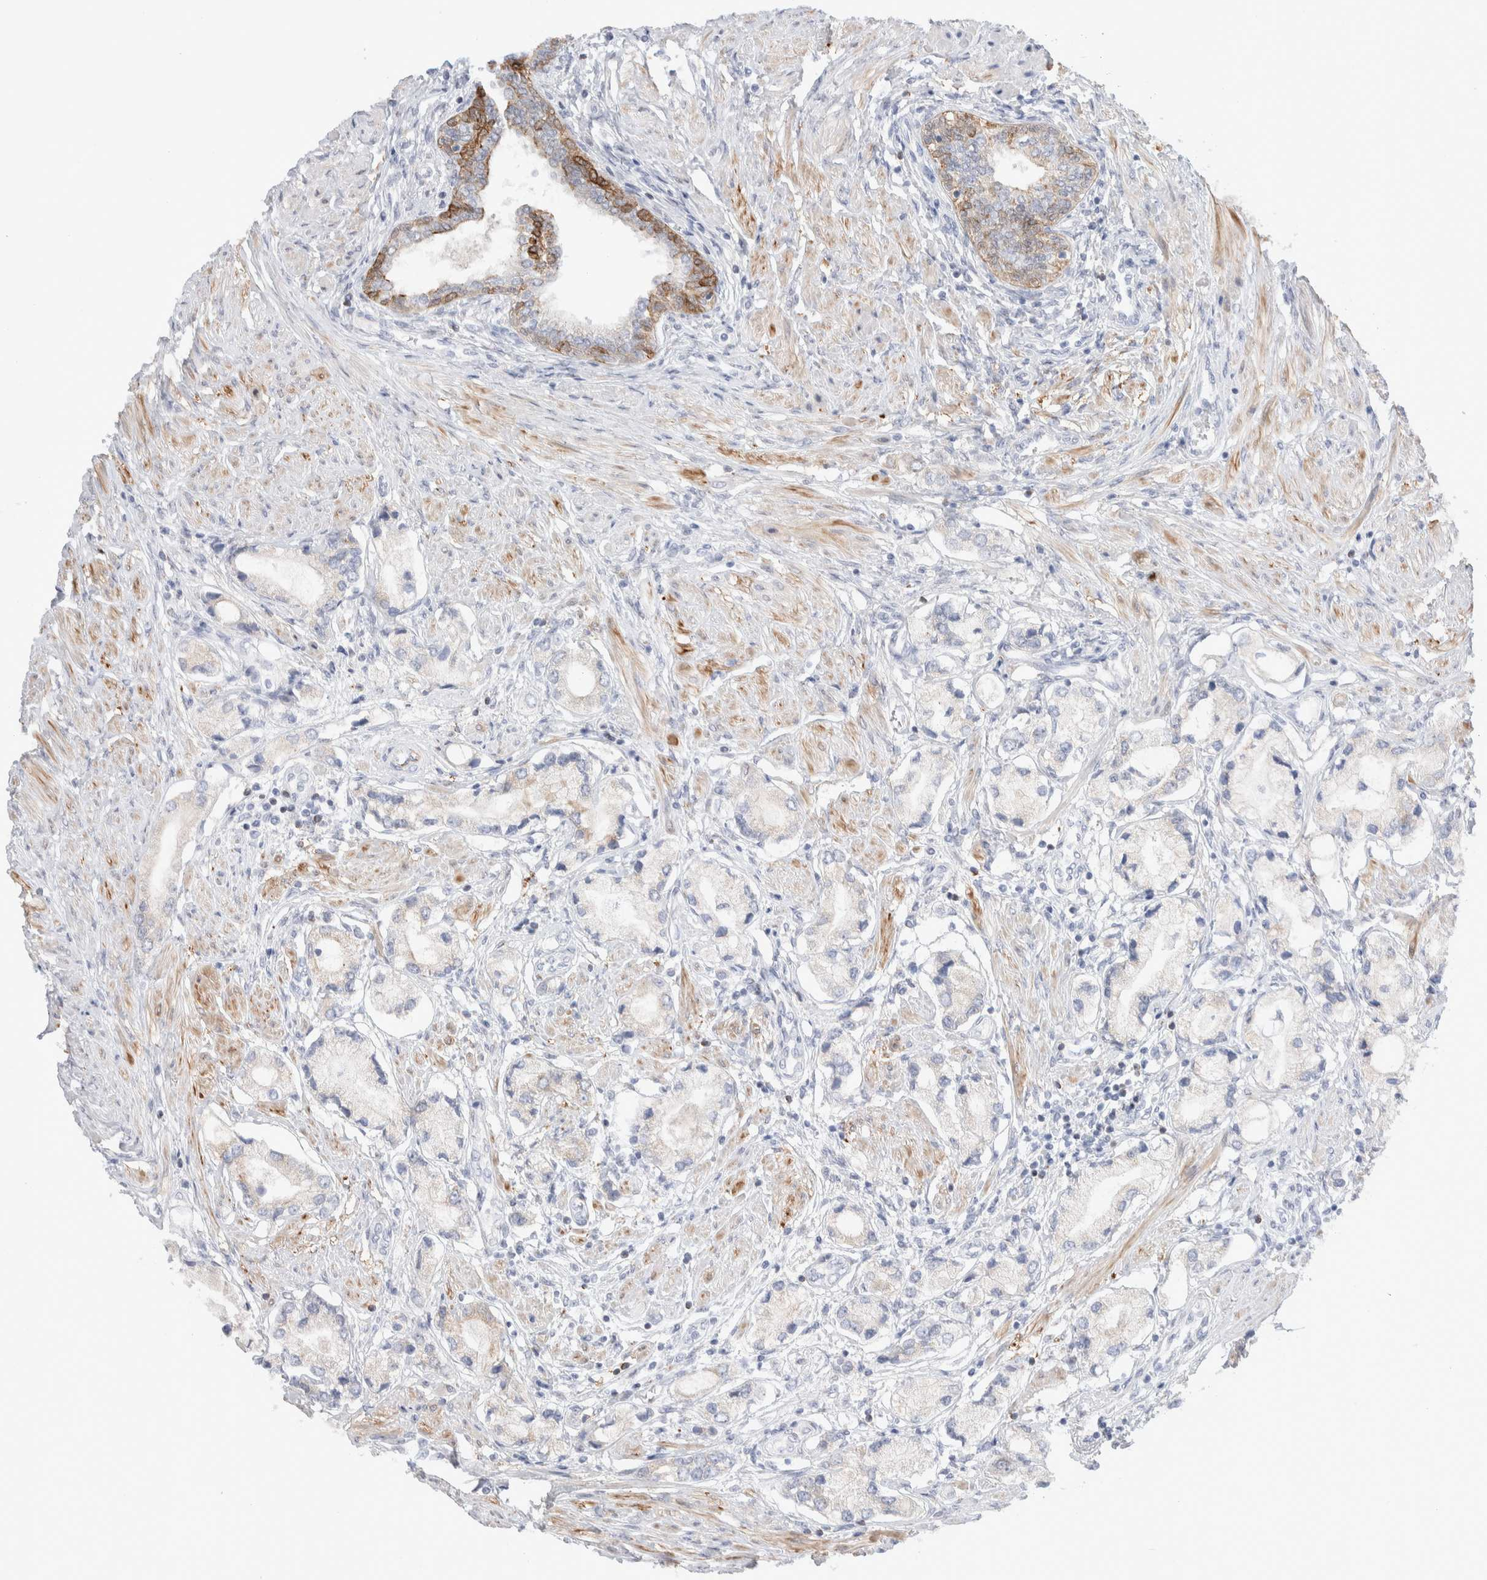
{"staining": {"intensity": "moderate", "quantity": "<25%", "location": "cytoplasmic/membranous"}, "tissue": "prostate cancer", "cell_type": "Tumor cells", "image_type": "cancer", "snomed": [{"axis": "morphology", "description": "Adenocarcinoma, Low grade"}, {"axis": "topography", "description": "Prostate"}], "caption": "IHC micrograph of neoplastic tissue: prostate cancer stained using immunohistochemistry (IHC) demonstrates low levels of moderate protein expression localized specifically in the cytoplasmic/membranous of tumor cells, appearing as a cytoplasmic/membranous brown color.", "gene": "C1orf112", "patient": {"sex": "male", "age": 71}}